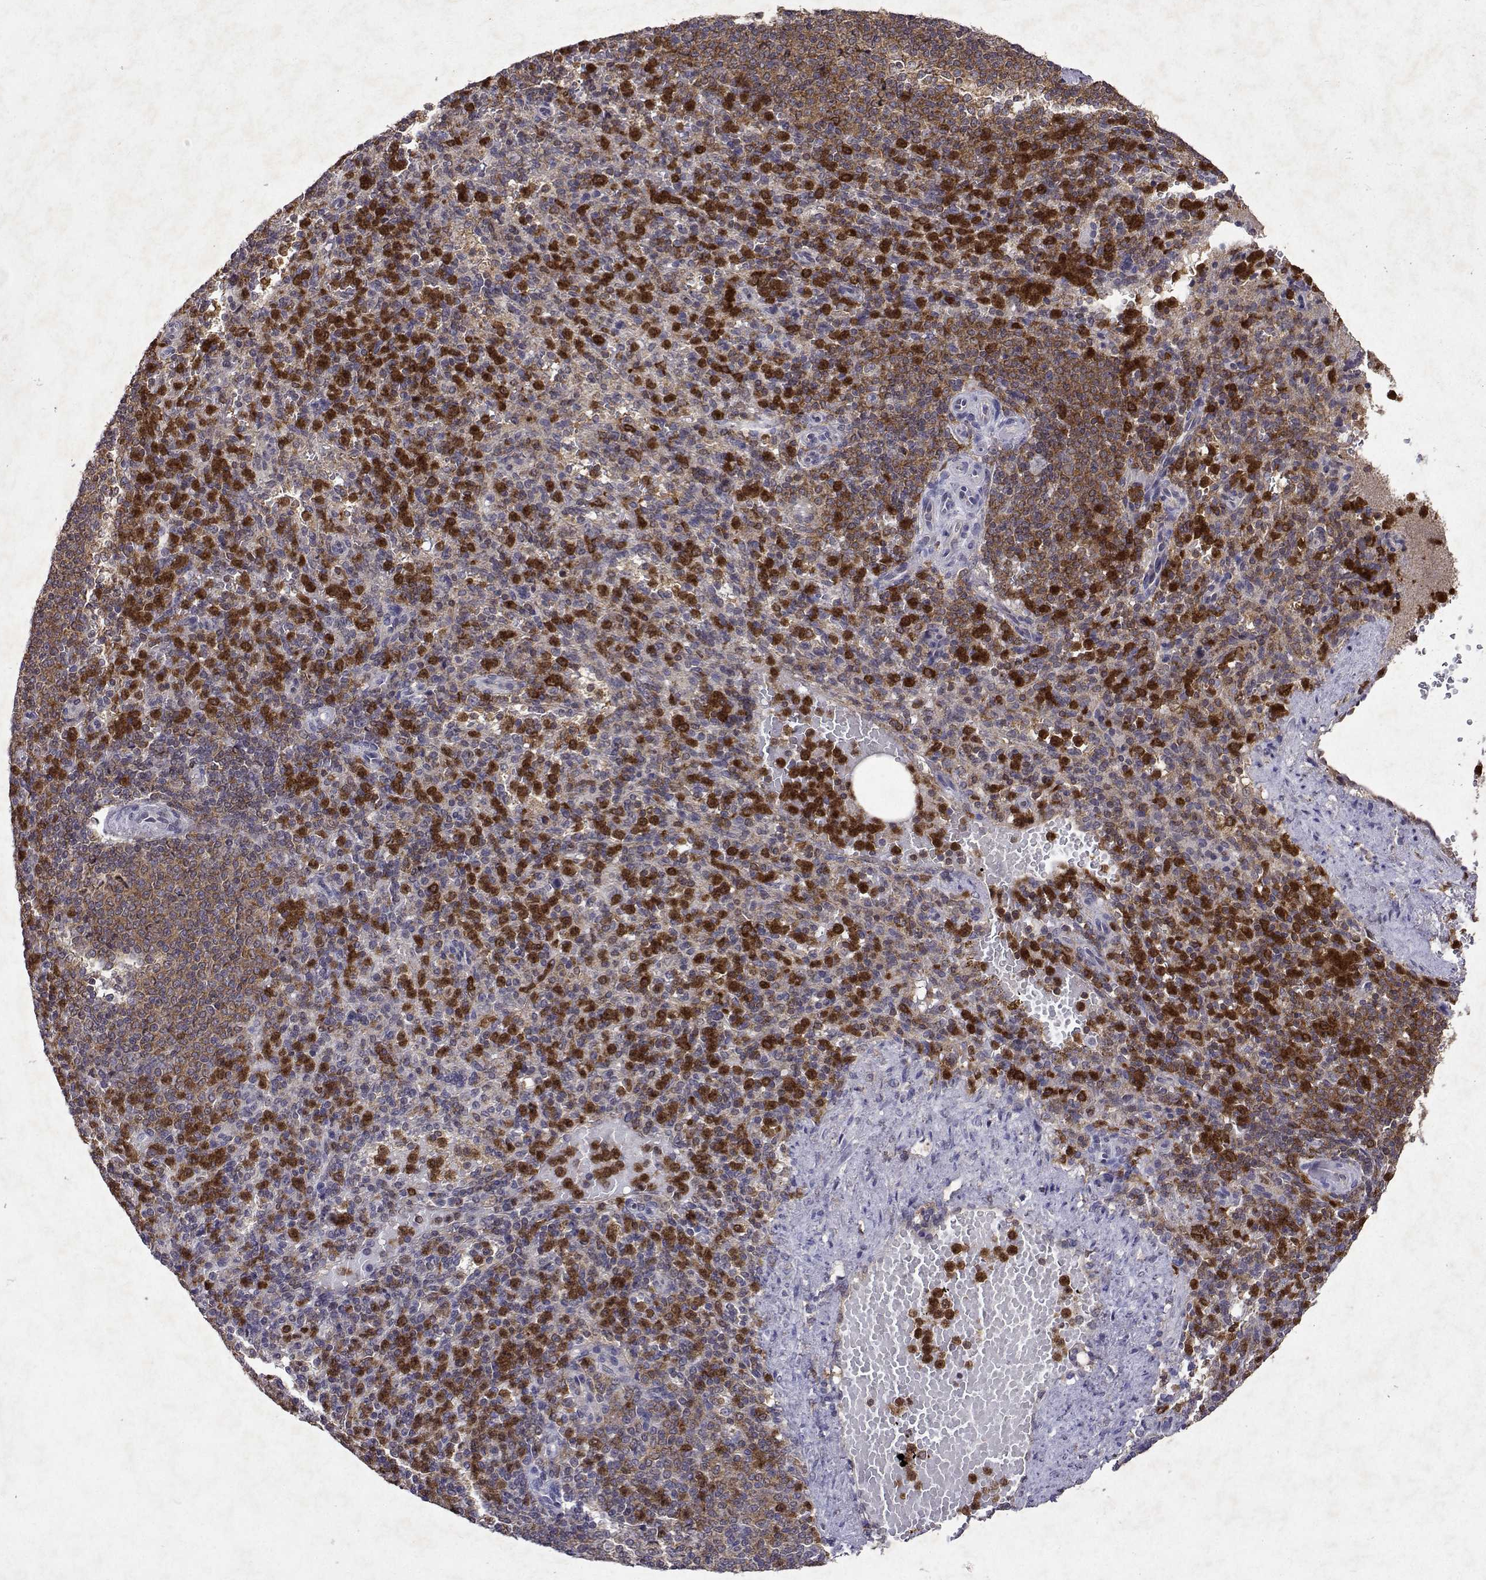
{"staining": {"intensity": "weak", "quantity": ">75%", "location": "cytoplasmic/membranous"}, "tissue": "spleen", "cell_type": "Cells in red pulp", "image_type": "normal", "snomed": [{"axis": "morphology", "description": "Normal tissue, NOS"}, {"axis": "topography", "description": "Spleen"}], "caption": "High-power microscopy captured an immunohistochemistry photomicrograph of unremarkable spleen, revealing weak cytoplasmic/membranous staining in about >75% of cells in red pulp.", "gene": "APAF1", "patient": {"sex": "female", "age": 74}}